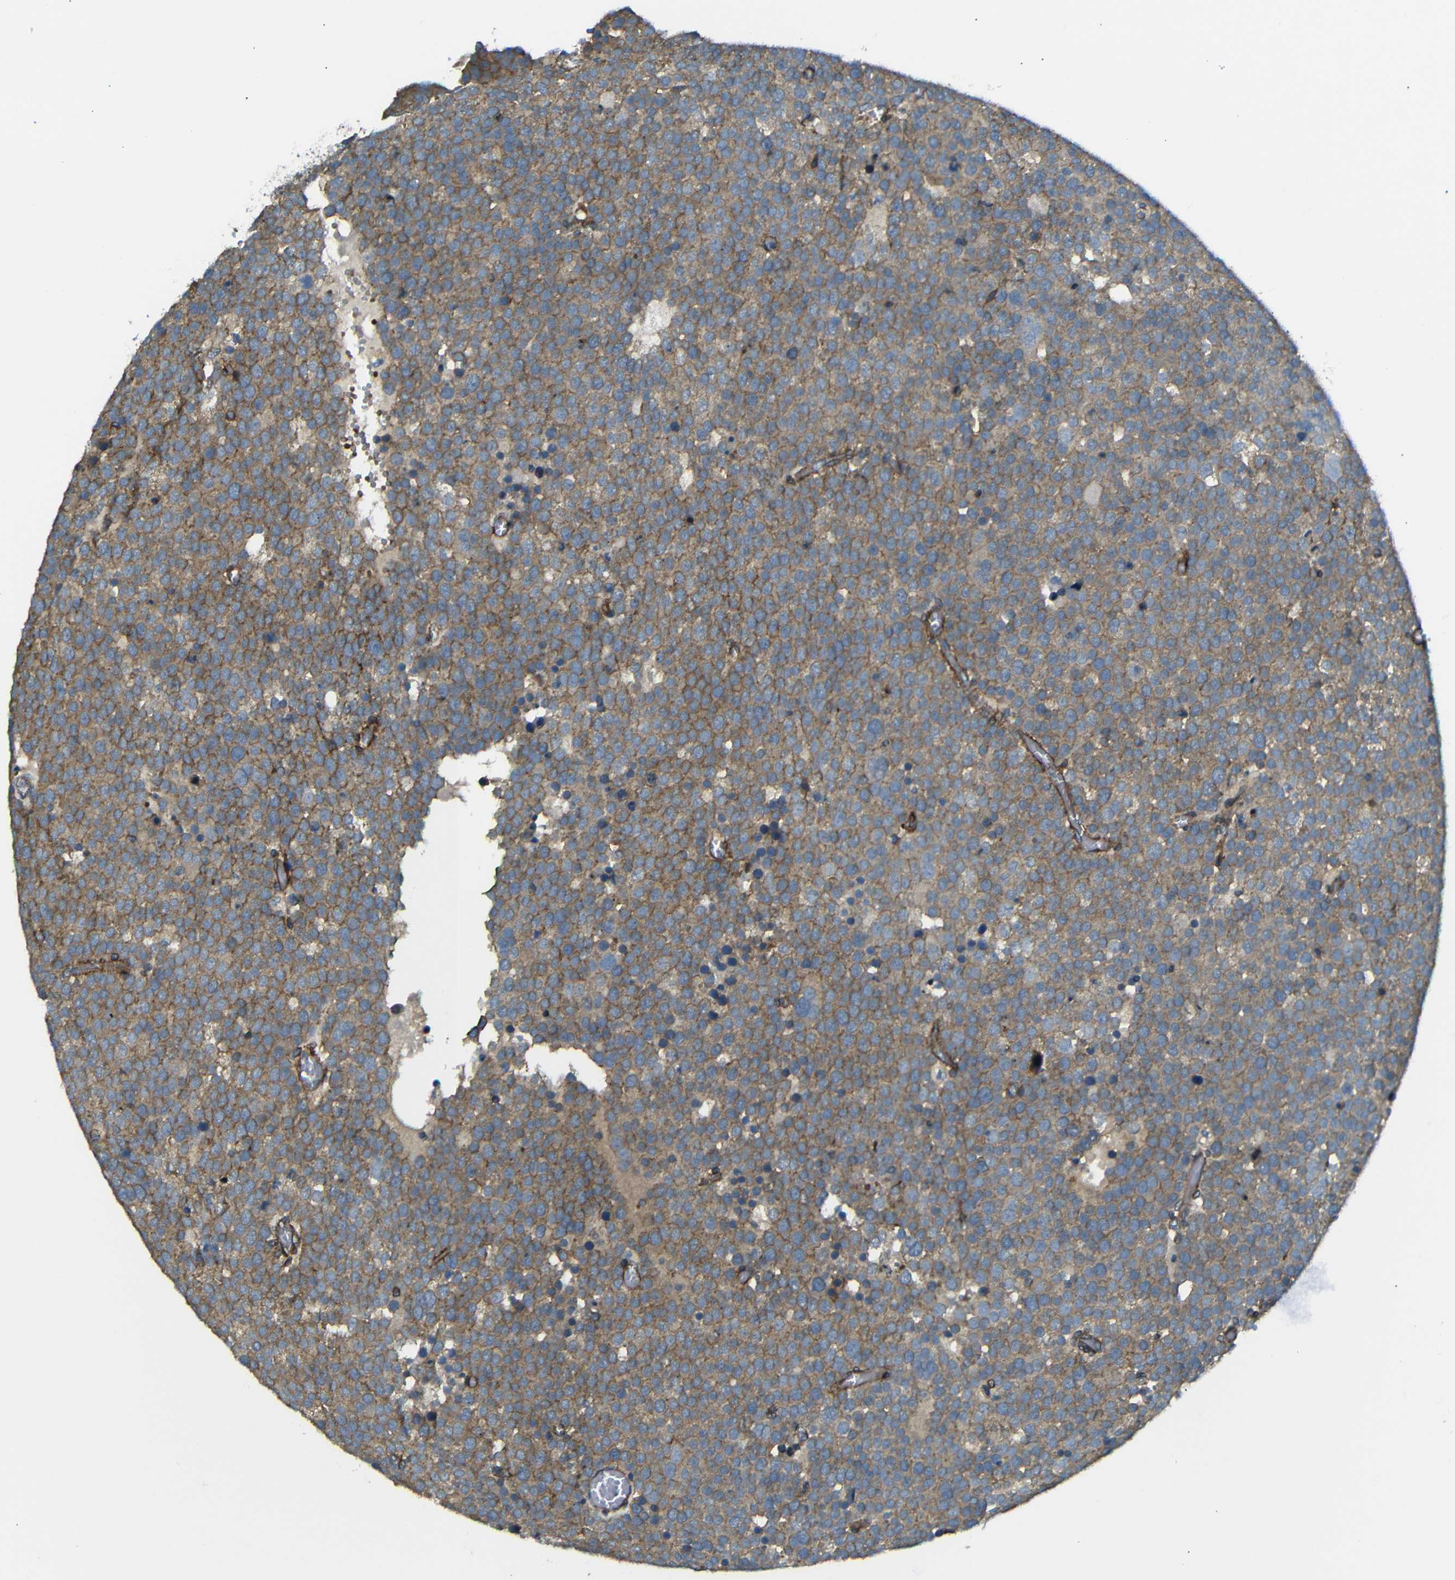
{"staining": {"intensity": "moderate", "quantity": ">75%", "location": "cytoplasmic/membranous"}, "tissue": "testis cancer", "cell_type": "Tumor cells", "image_type": "cancer", "snomed": [{"axis": "morphology", "description": "Normal tissue, NOS"}, {"axis": "morphology", "description": "Seminoma, NOS"}, {"axis": "topography", "description": "Testis"}], "caption": "Immunohistochemistry micrograph of human seminoma (testis) stained for a protein (brown), which exhibits medium levels of moderate cytoplasmic/membranous staining in about >75% of tumor cells.", "gene": "MYO1B", "patient": {"sex": "male", "age": 71}}